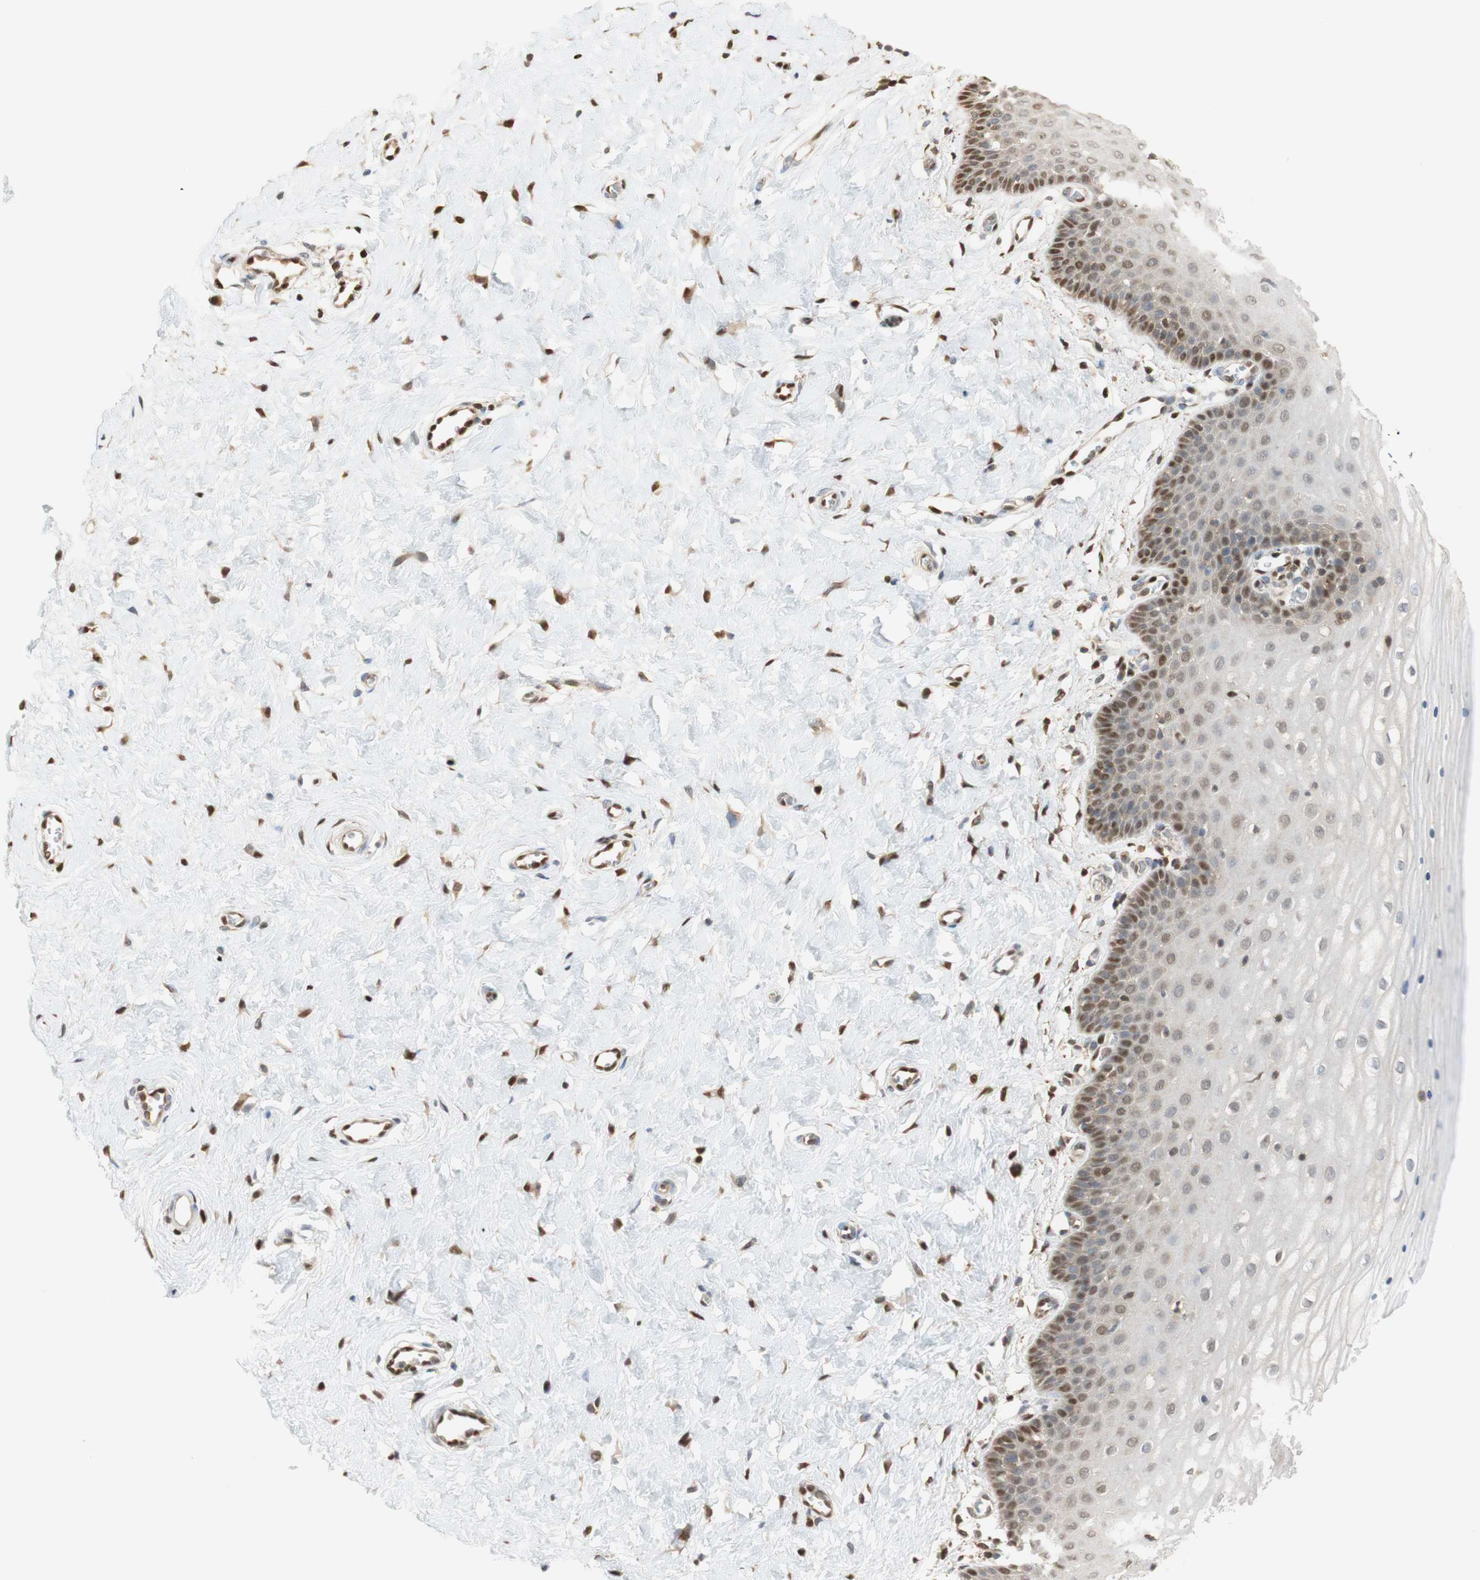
{"staining": {"intensity": "strong", "quantity": ">75%", "location": "cytoplasmic/membranous,nuclear"}, "tissue": "cervix", "cell_type": "Glandular cells", "image_type": "normal", "snomed": [{"axis": "morphology", "description": "Normal tissue, NOS"}, {"axis": "topography", "description": "Cervix"}], "caption": "Immunohistochemical staining of benign cervix reveals >75% levels of strong cytoplasmic/membranous,nuclear protein positivity in approximately >75% of glandular cells.", "gene": "NAP1L4", "patient": {"sex": "female", "age": 55}}